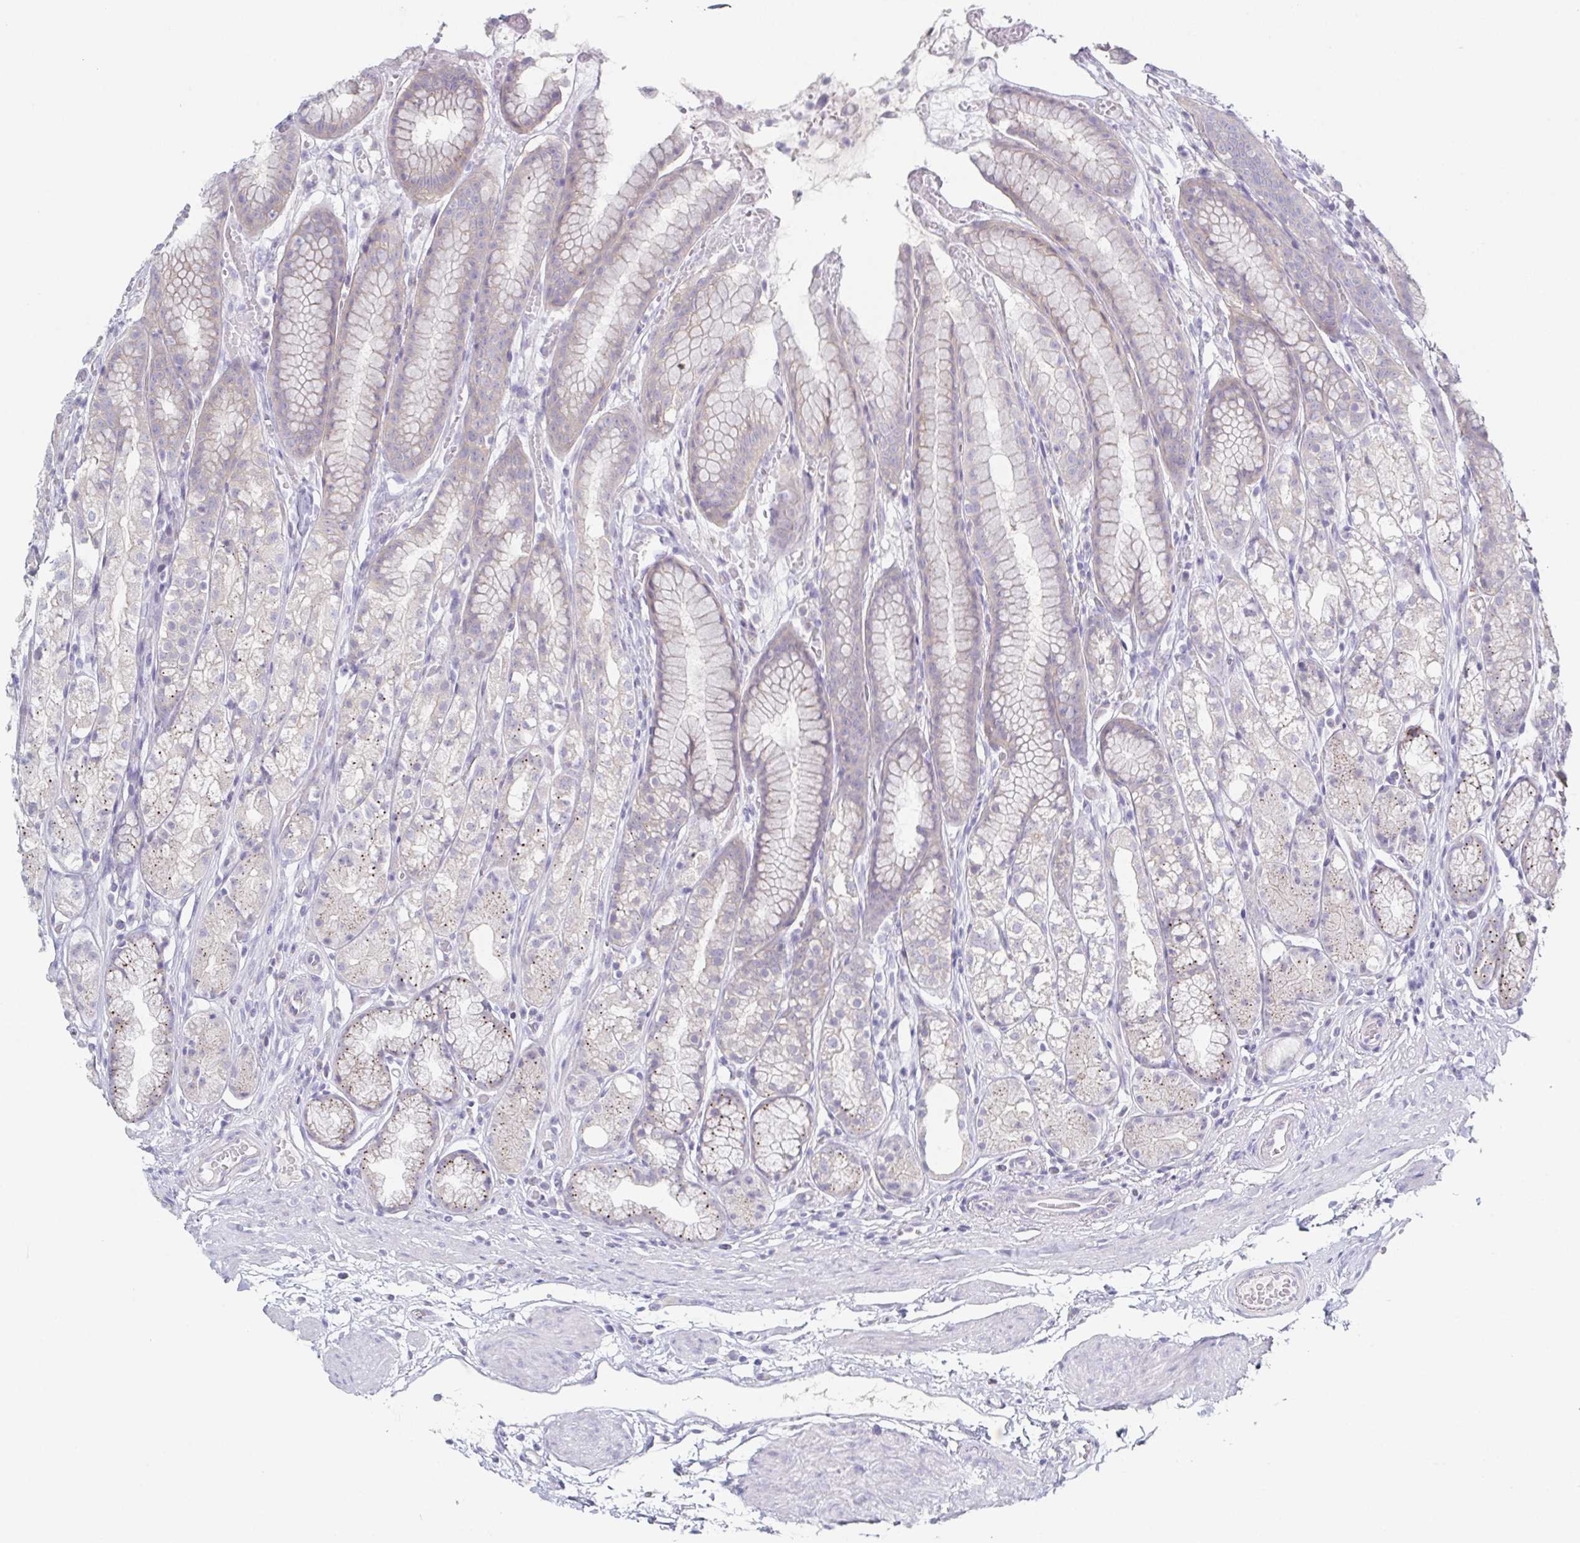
{"staining": {"intensity": "negative", "quantity": "none", "location": "none"}, "tissue": "stomach", "cell_type": "Glandular cells", "image_type": "normal", "snomed": [{"axis": "morphology", "description": "Normal tissue, NOS"}, {"axis": "topography", "description": "Smooth muscle"}, {"axis": "topography", "description": "Stomach"}], "caption": "This is a photomicrograph of IHC staining of benign stomach, which shows no positivity in glandular cells.", "gene": "HTR2A", "patient": {"sex": "male", "age": 70}}